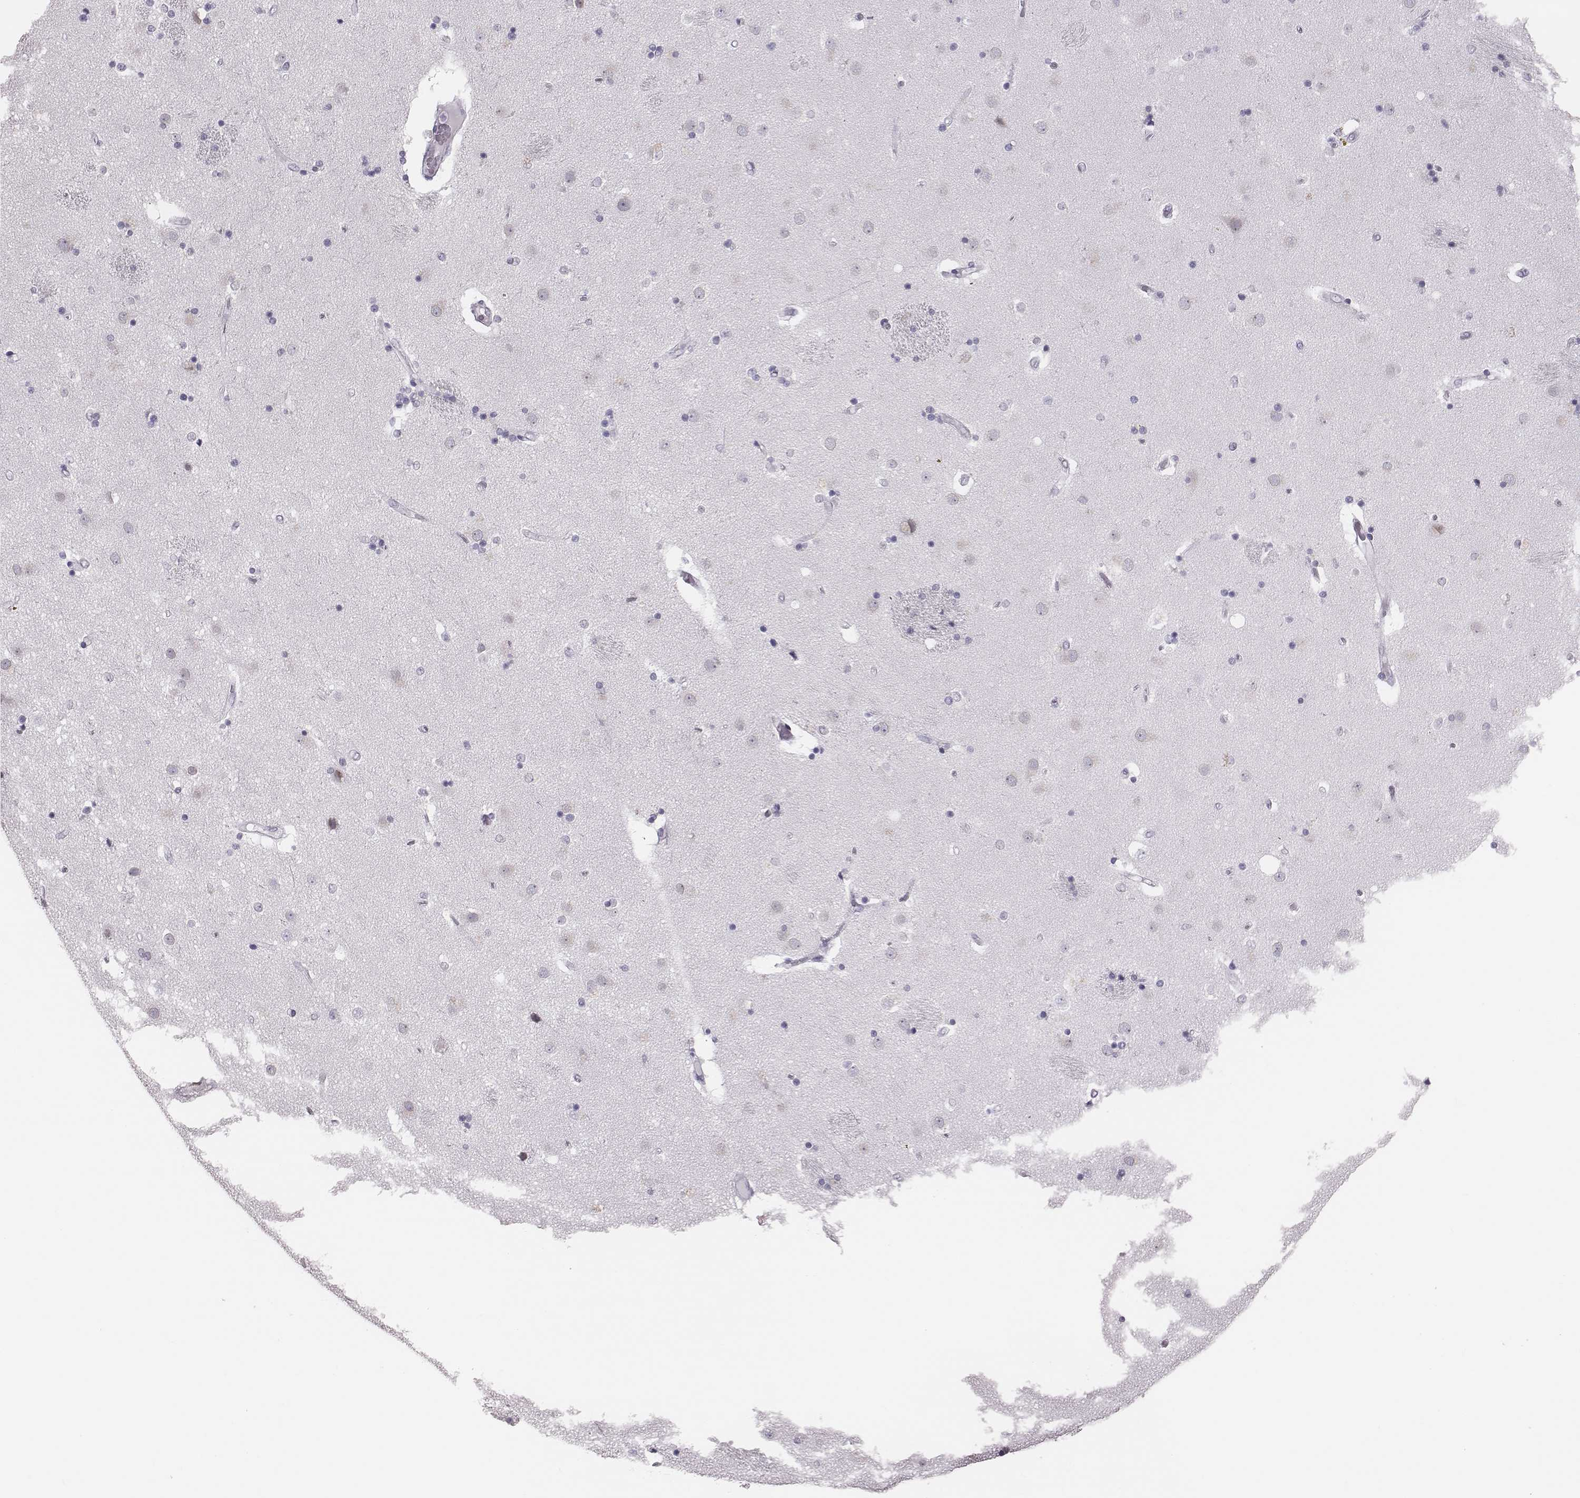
{"staining": {"intensity": "negative", "quantity": "none", "location": "none"}, "tissue": "caudate", "cell_type": "Glial cells", "image_type": "normal", "snomed": [{"axis": "morphology", "description": "Normal tissue, NOS"}, {"axis": "topography", "description": "Lateral ventricle wall"}], "caption": "This is an immunohistochemistry (IHC) image of normal caudate. There is no staining in glial cells.", "gene": "H1", "patient": {"sex": "female", "age": 71}}